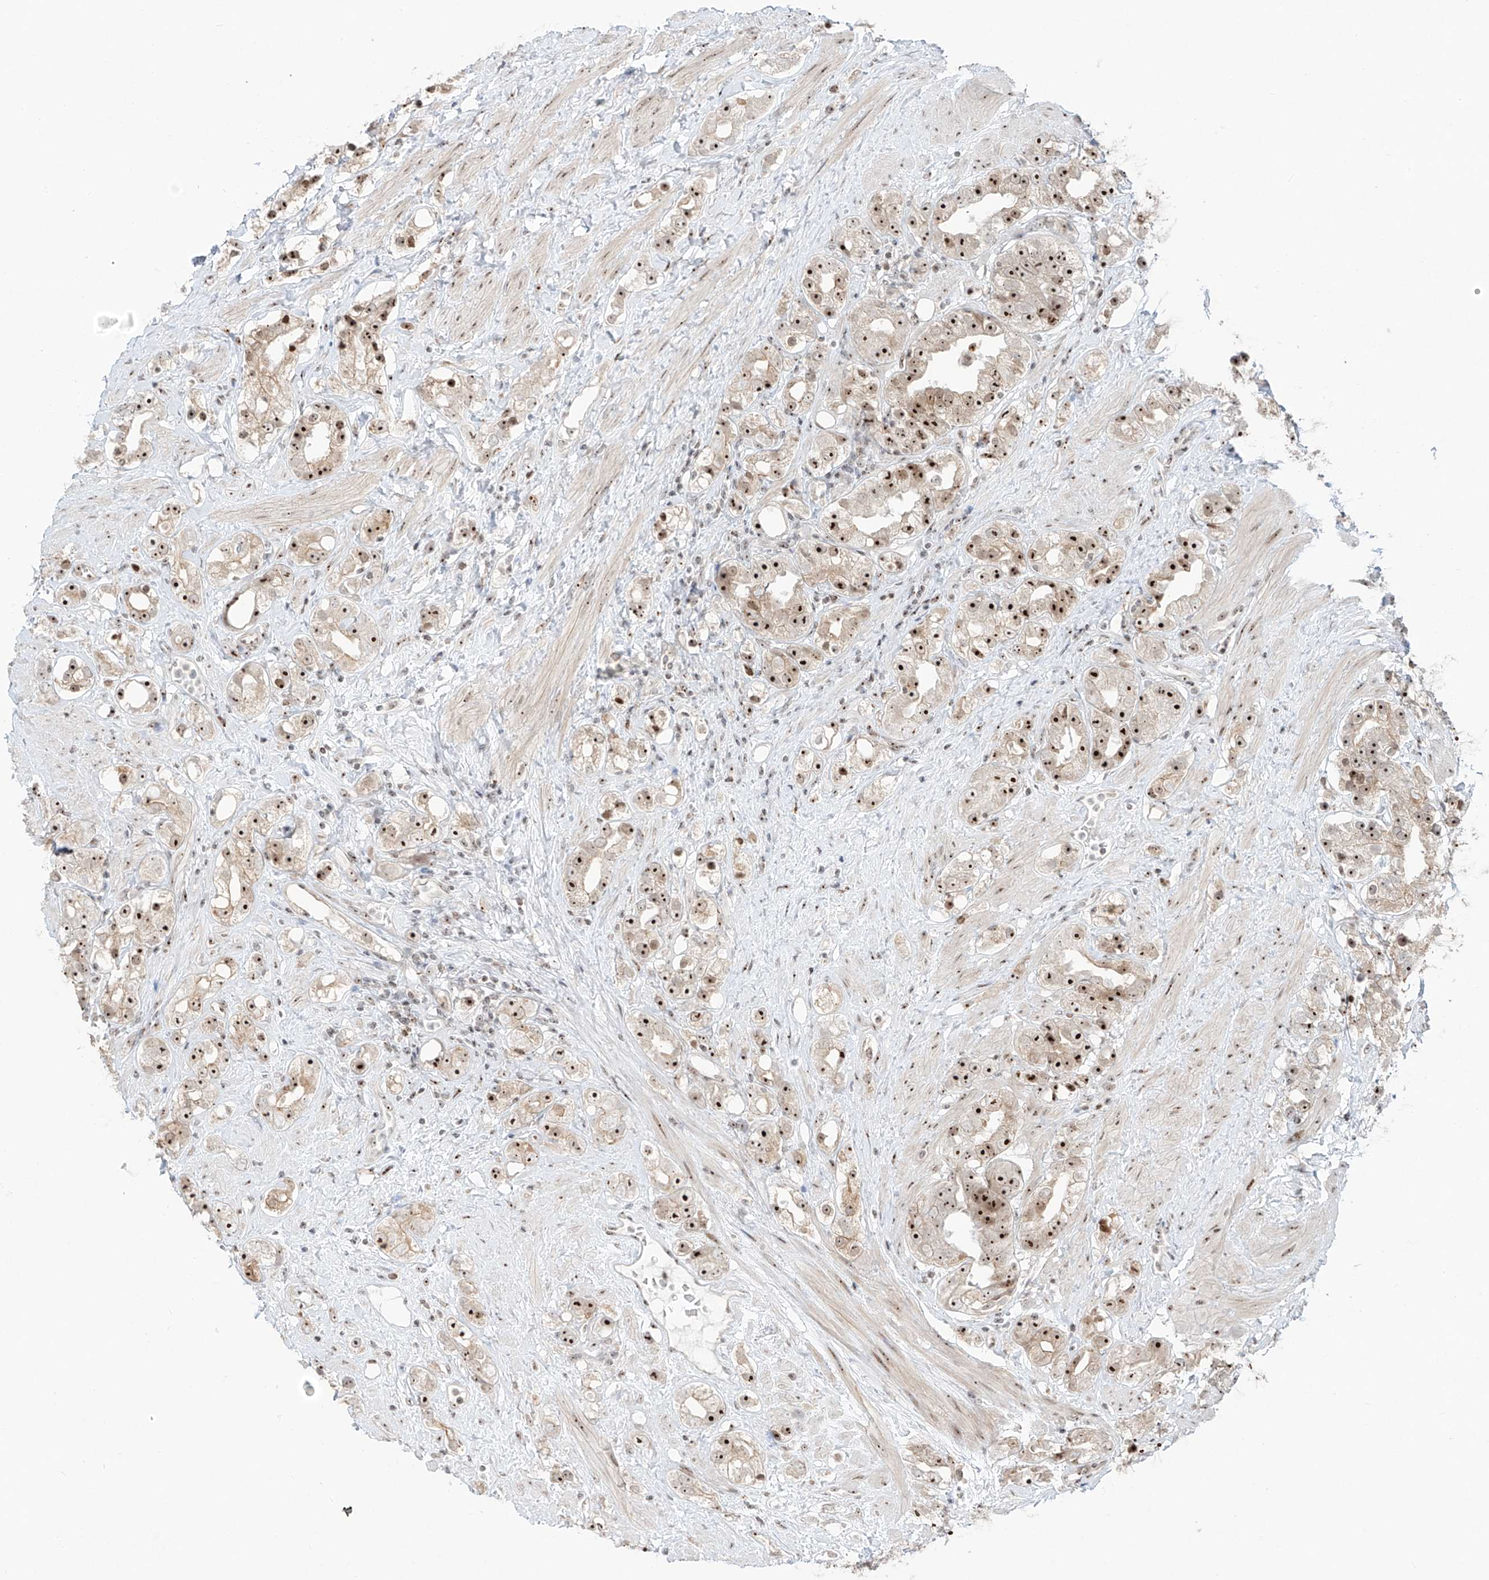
{"staining": {"intensity": "strong", "quantity": "25%-75%", "location": "cytoplasmic/membranous,nuclear"}, "tissue": "prostate cancer", "cell_type": "Tumor cells", "image_type": "cancer", "snomed": [{"axis": "morphology", "description": "Adenocarcinoma, NOS"}, {"axis": "topography", "description": "Prostate"}], "caption": "Strong cytoplasmic/membranous and nuclear positivity for a protein is seen in approximately 25%-75% of tumor cells of prostate cancer using IHC.", "gene": "ZNF512", "patient": {"sex": "male", "age": 79}}